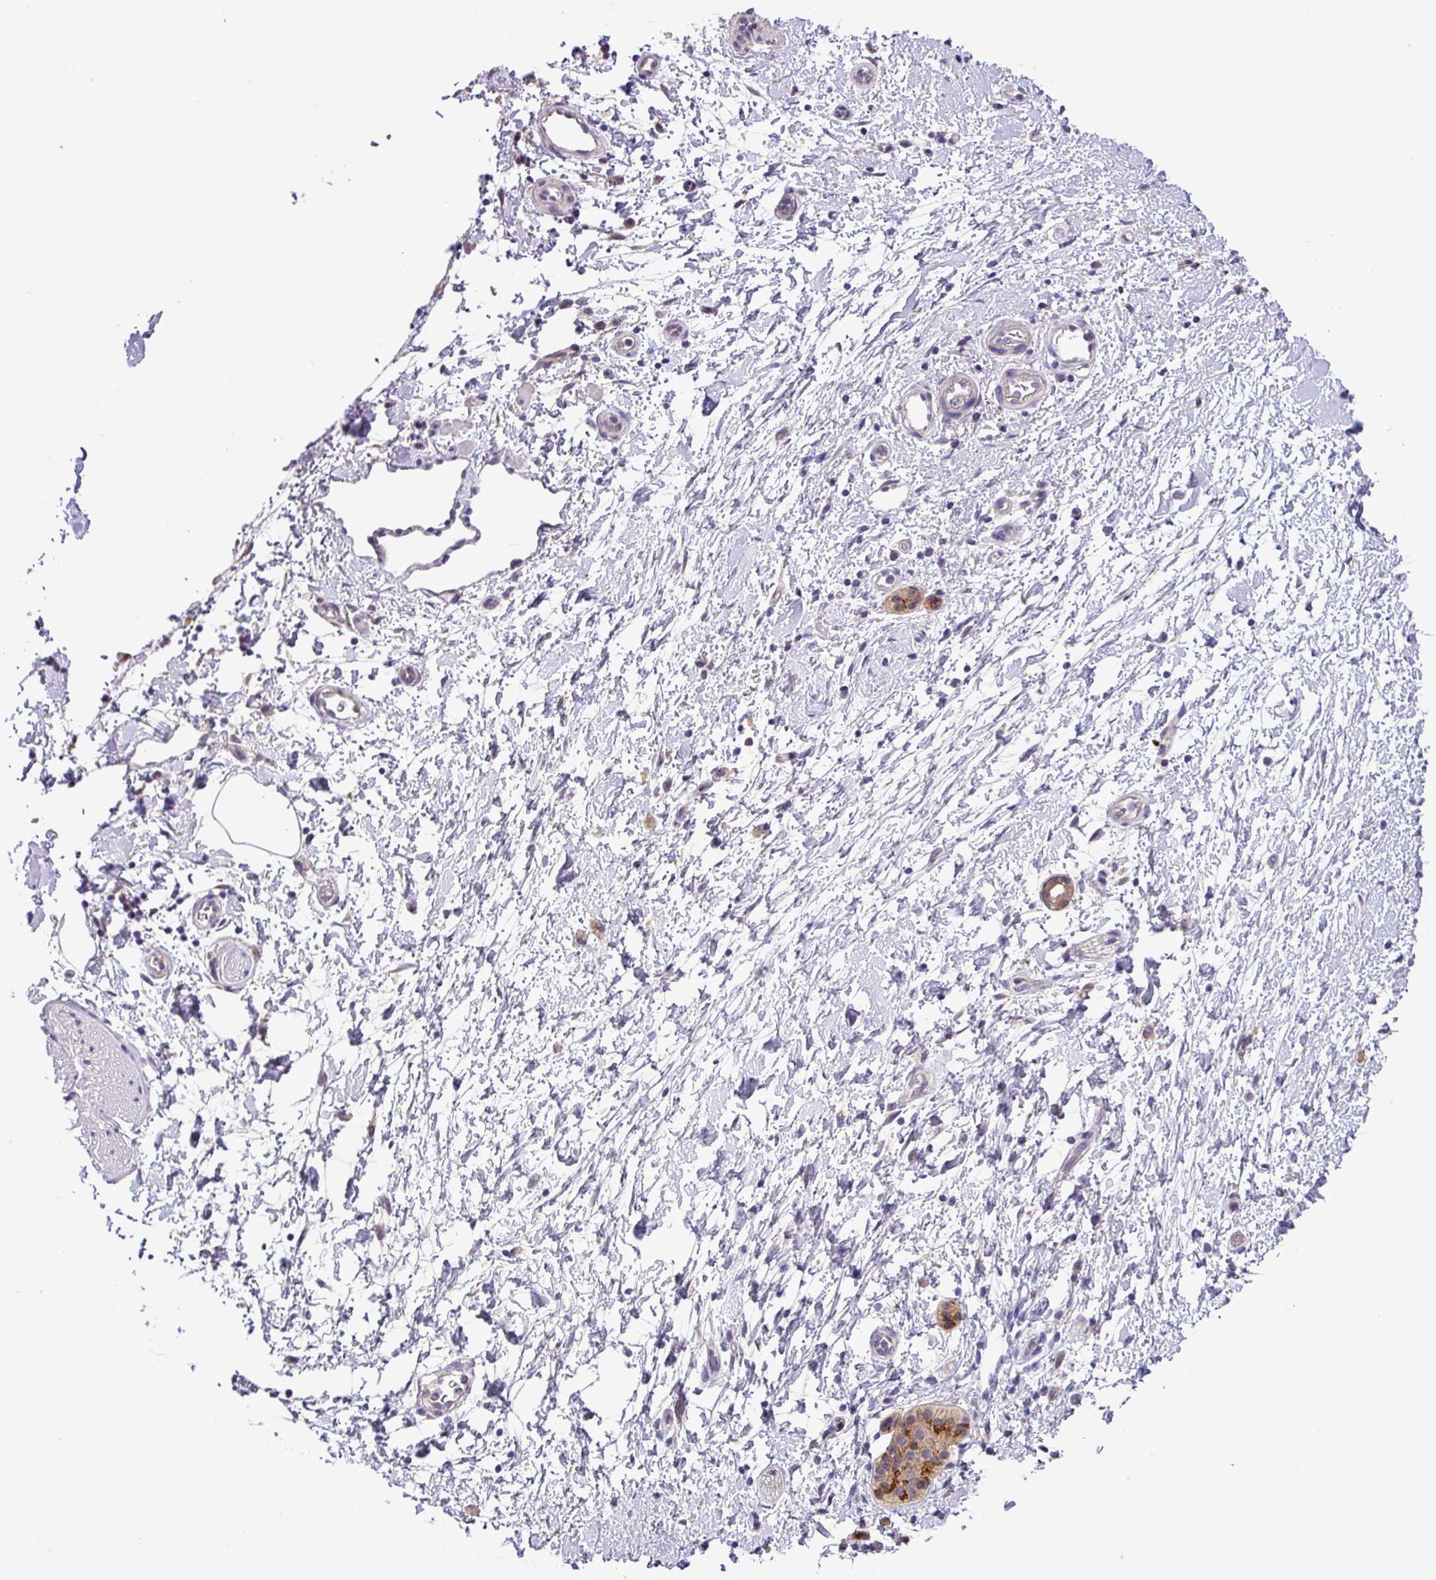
{"staining": {"intensity": "negative", "quantity": "none", "location": "none"}, "tissue": "adipose tissue", "cell_type": "Adipocytes", "image_type": "normal", "snomed": [{"axis": "morphology", "description": "Normal tissue, NOS"}, {"axis": "morphology", "description": "Adenocarcinoma, NOS"}, {"axis": "topography", "description": "Pancreas"}, {"axis": "topography", "description": "Peripheral nerve tissue"}], "caption": "Immunohistochemistry (IHC) micrograph of unremarkable adipose tissue: adipose tissue stained with DAB displays no significant protein positivity in adipocytes.", "gene": "GALNT12", "patient": {"sex": "female", "age": 77}}